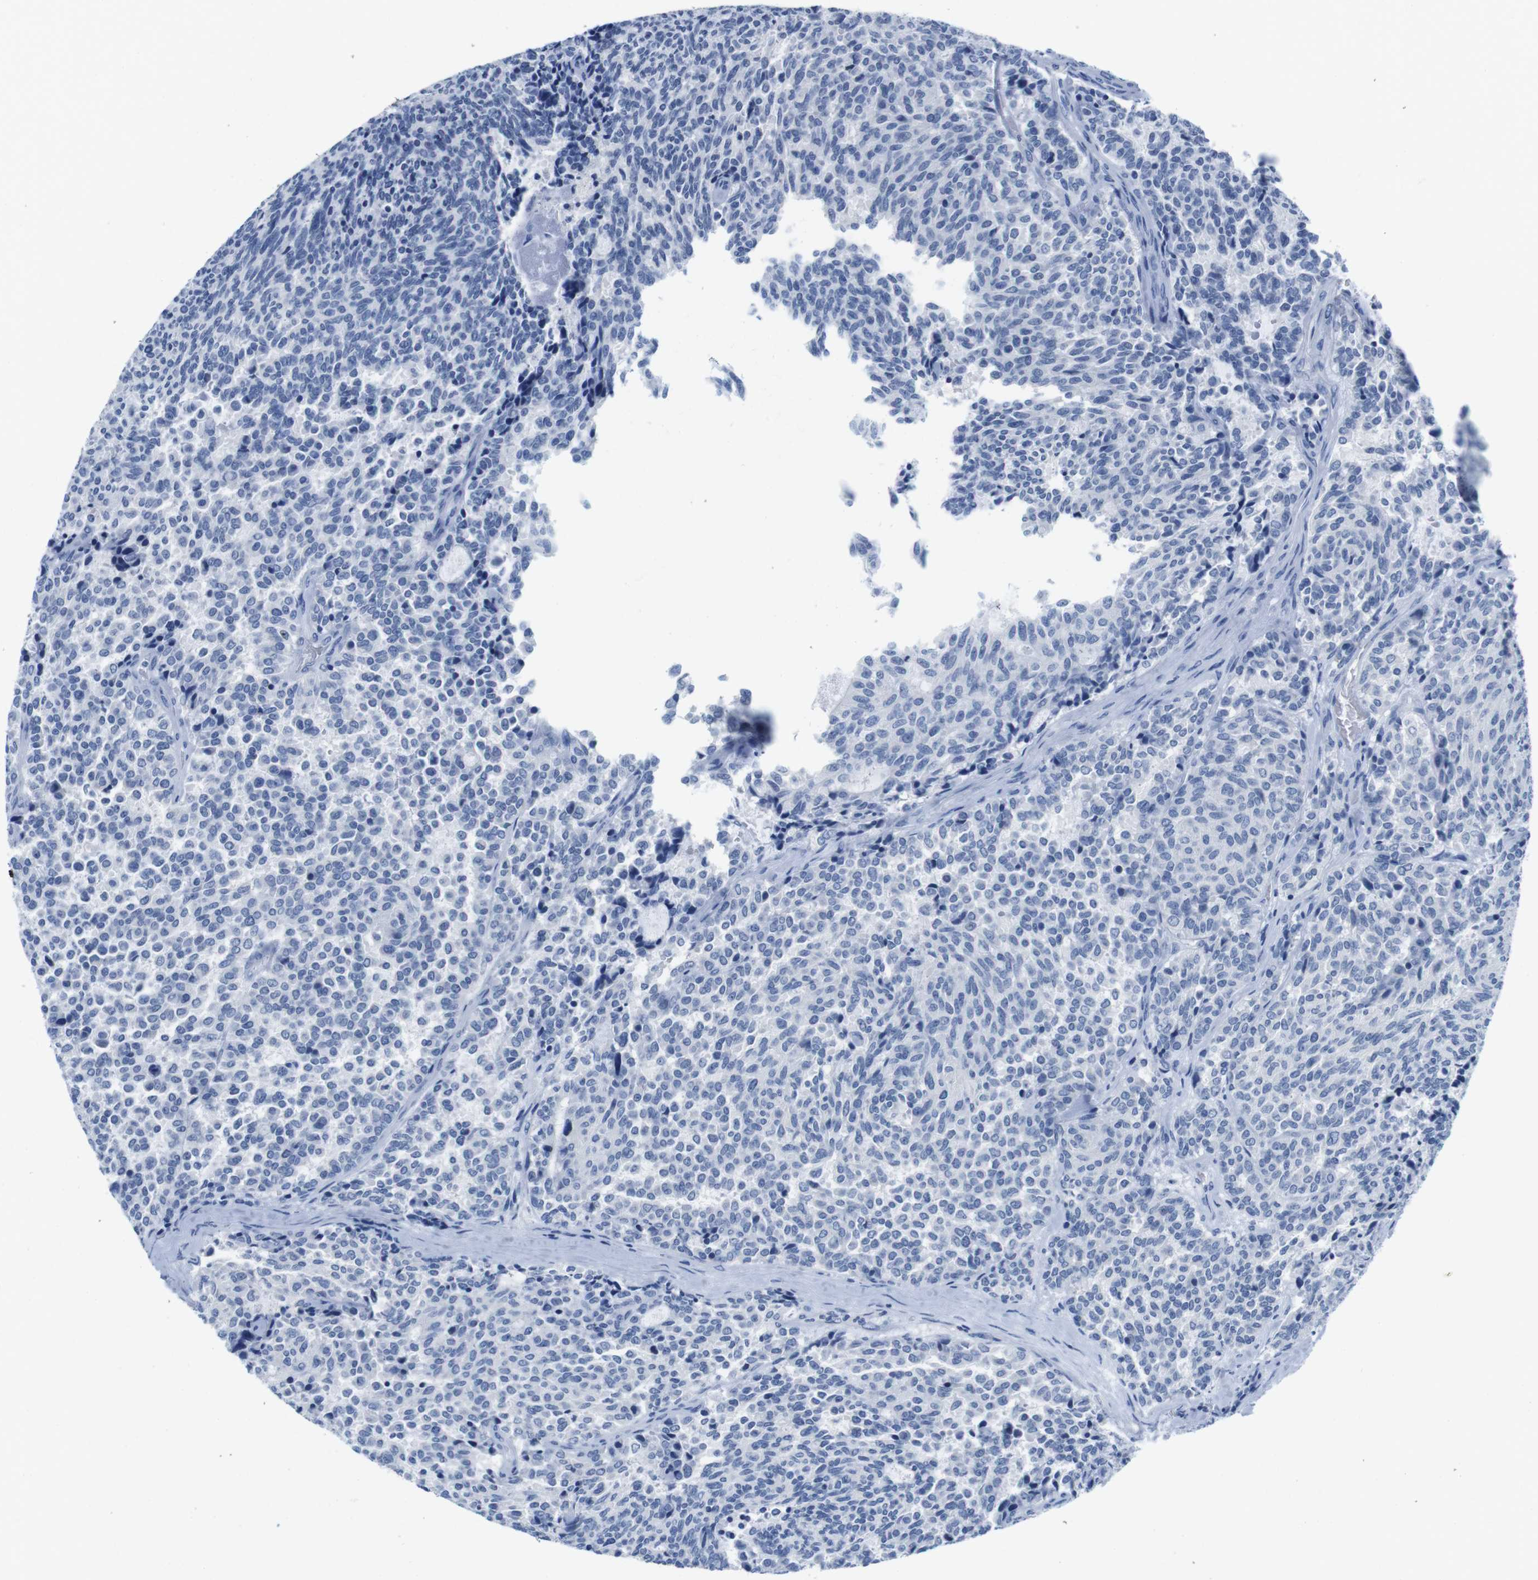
{"staining": {"intensity": "negative", "quantity": "none", "location": "none"}, "tissue": "carcinoid", "cell_type": "Tumor cells", "image_type": "cancer", "snomed": [{"axis": "morphology", "description": "Carcinoid, malignant, NOS"}, {"axis": "topography", "description": "Pancreas"}], "caption": "IHC image of human malignant carcinoid stained for a protein (brown), which exhibits no expression in tumor cells. Nuclei are stained in blue.", "gene": "MAP6", "patient": {"sex": "female", "age": 54}}